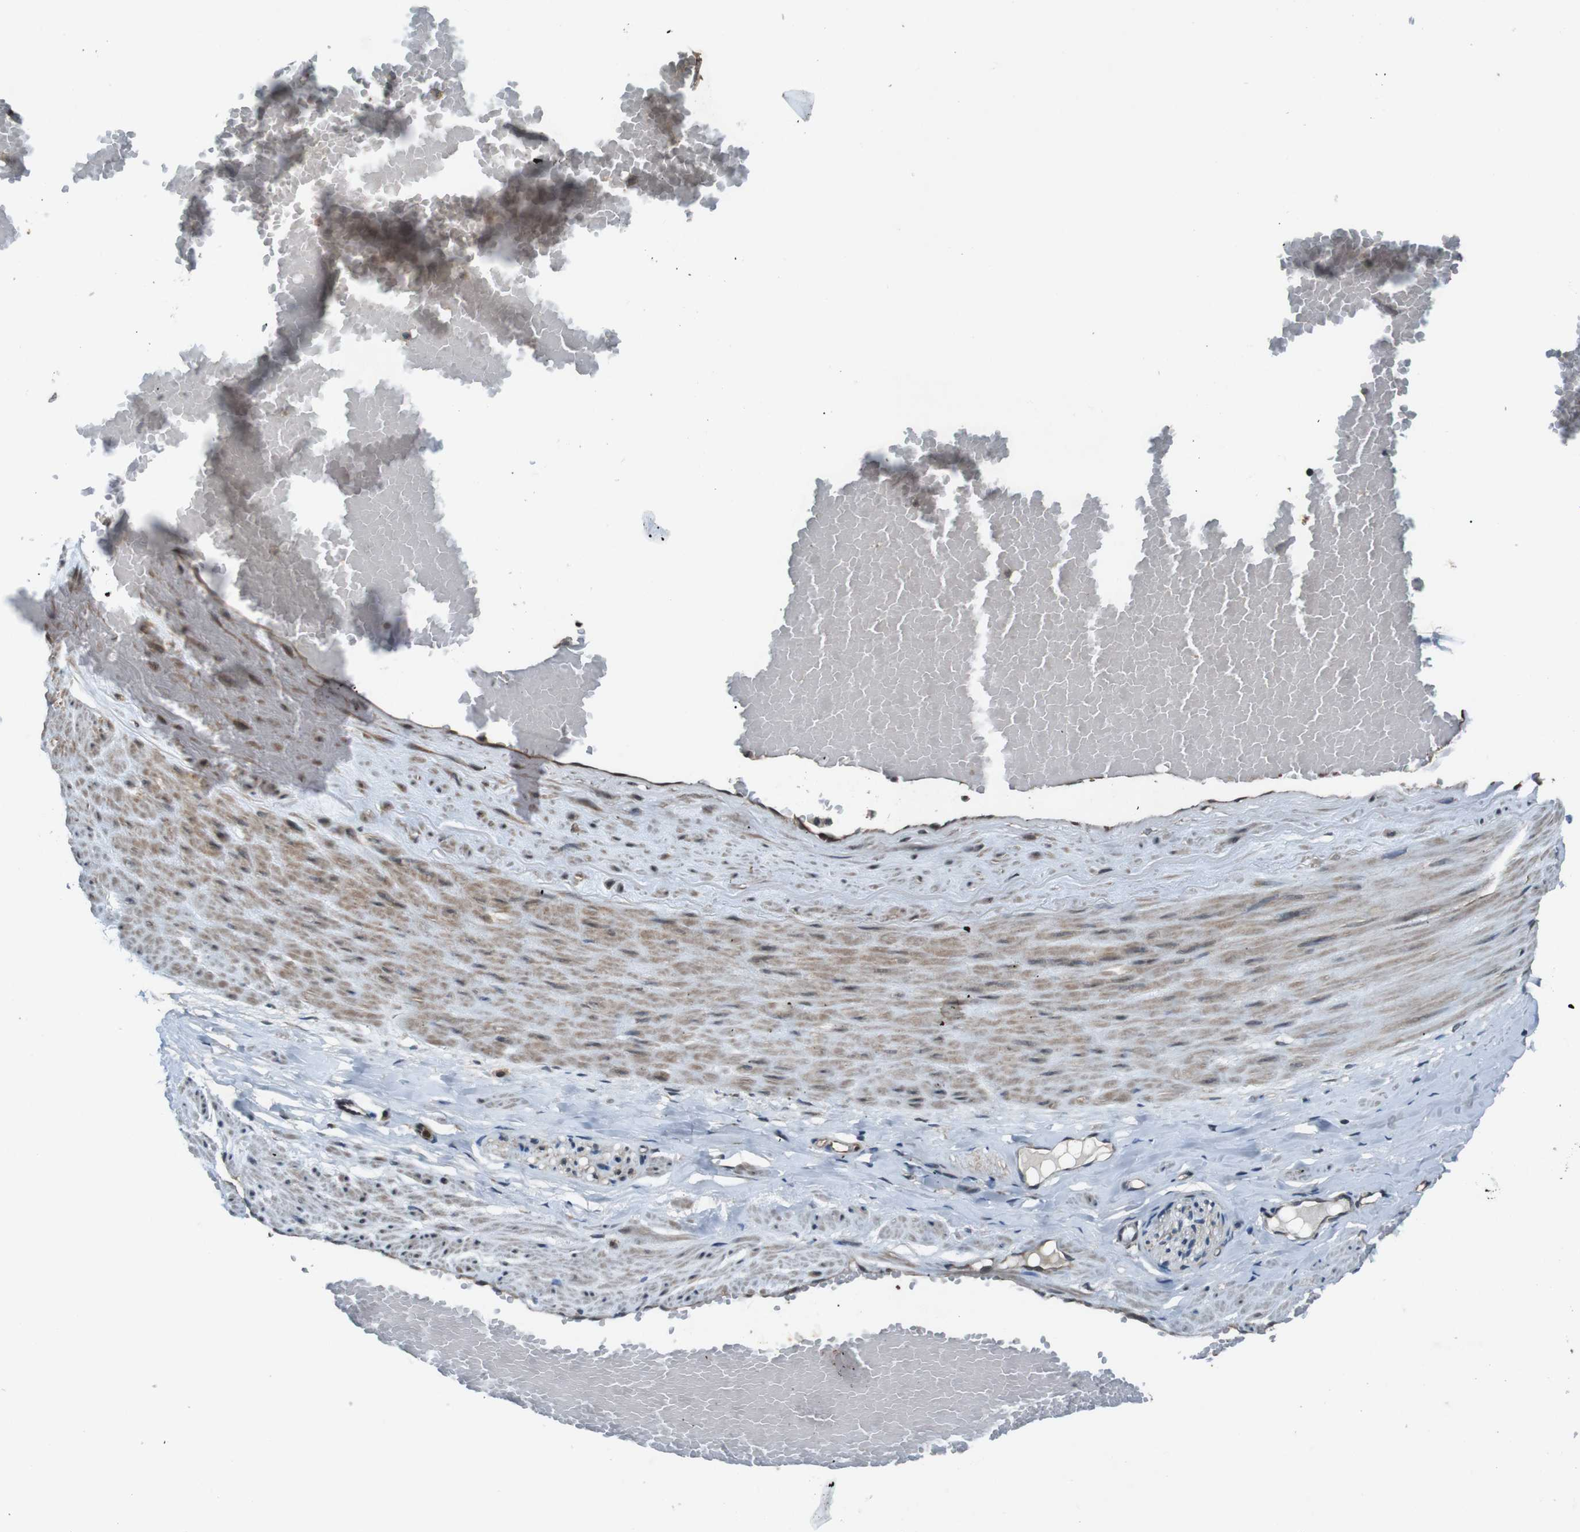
{"staining": {"intensity": "negative", "quantity": "none", "location": "none"}, "tissue": "adipose tissue", "cell_type": "Adipocytes", "image_type": "normal", "snomed": [{"axis": "morphology", "description": "Normal tissue, NOS"}, {"axis": "topography", "description": "Soft tissue"}, {"axis": "topography", "description": "Vascular tissue"}], "caption": "This is an immunohistochemistry (IHC) micrograph of benign adipose tissue. There is no staining in adipocytes.", "gene": "SOCS1", "patient": {"sex": "female", "age": 35}}